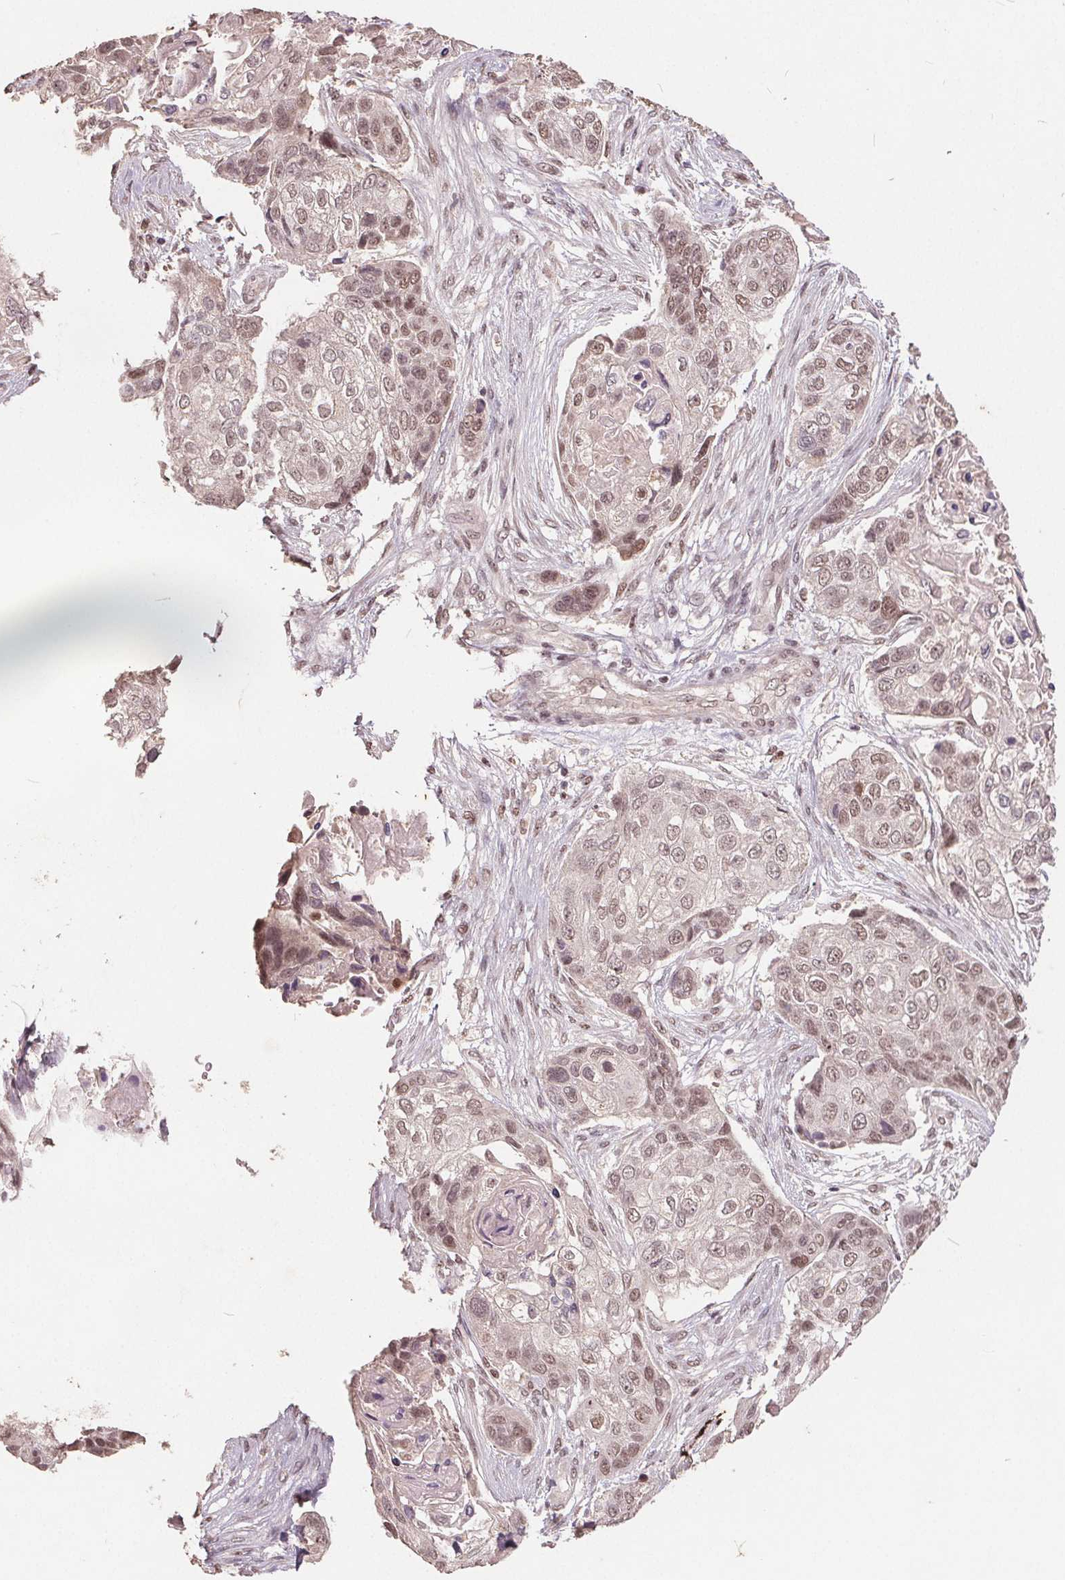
{"staining": {"intensity": "weak", "quantity": ">75%", "location": "nuclear"}, "tissue": "lung cancer", "cell_type": "Tumor cells", "image_type": "cancer", "snomed": [{"axis": "morphology", "description": "Squamous cell carcinoma, NOS"}, {"axis": "topography", "description": "Lung"}], "caption": "Brown immunohistochemical staining in human squamous cell carcinoma (lung) displays weak nuclear positivity in about >75% of tumor cells. Immunohistochemistry stains the protein of interest in brown and the nuclei are stained blue.", "gene": "DNMT3B", "patient": {"sex": "male", "age": 69}}